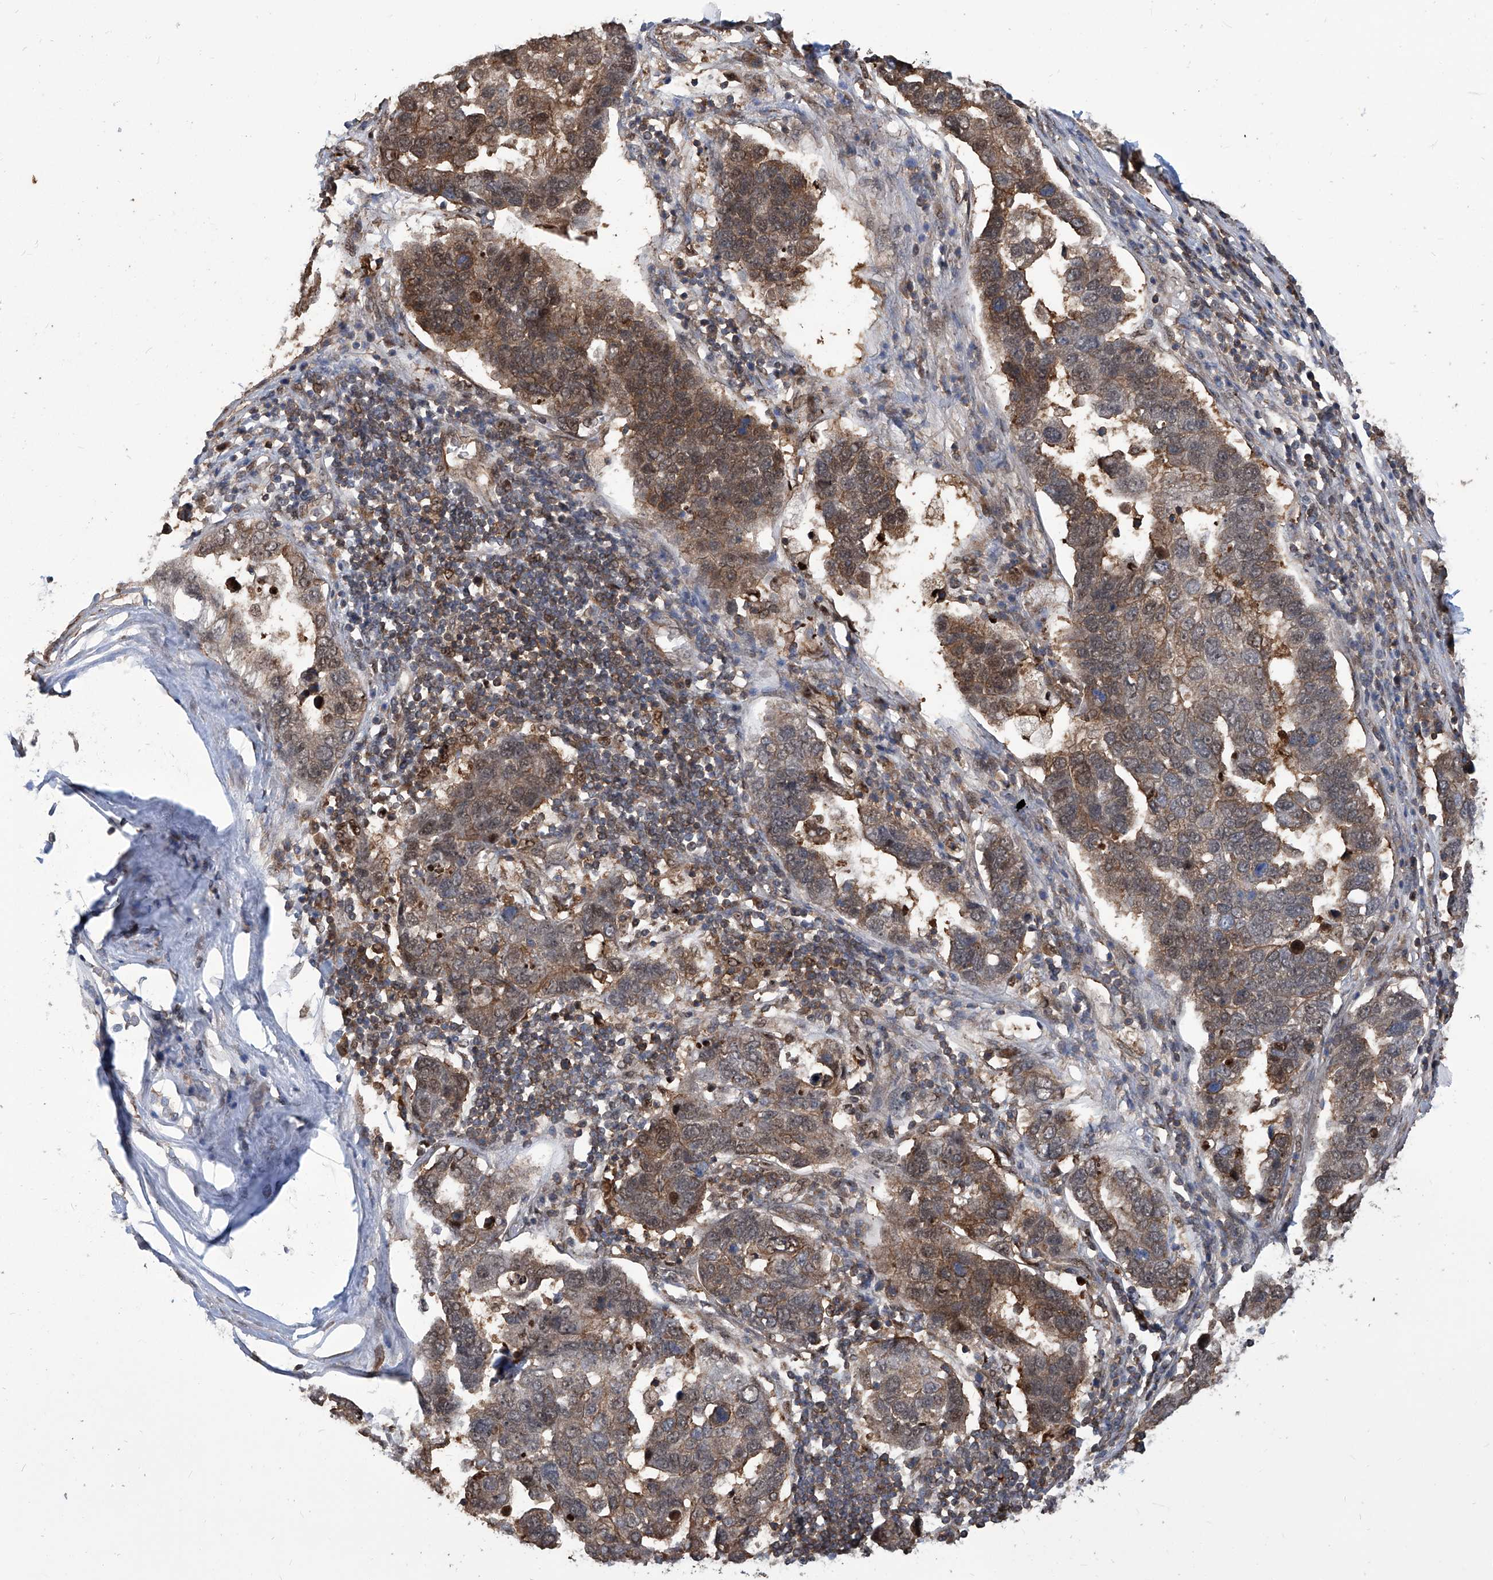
{"staining": {"intensity": "moderate", "quantity": ">75%", "location": "cytoplasmic/membranous,nuclear"}, "tissue": "pancreatic cancer", "cell_type": "Tumor cells", "image_type": "cancer", "snomed": [{"axis": "morphology", "description": "Adenocarcinoma, NOS"}, {"axis": "topography", "description": "Pancreas"}], "caption": "Immunohistochemistry (IHC) of human pancreatic adenocarcinoma displays medium levels of moderate cytoplasmic/membranous and nuclear positivity in approximately >75% of tumor cells.", "gene": "PSMB1", "patient": {"sex": "female", "age": 61}}